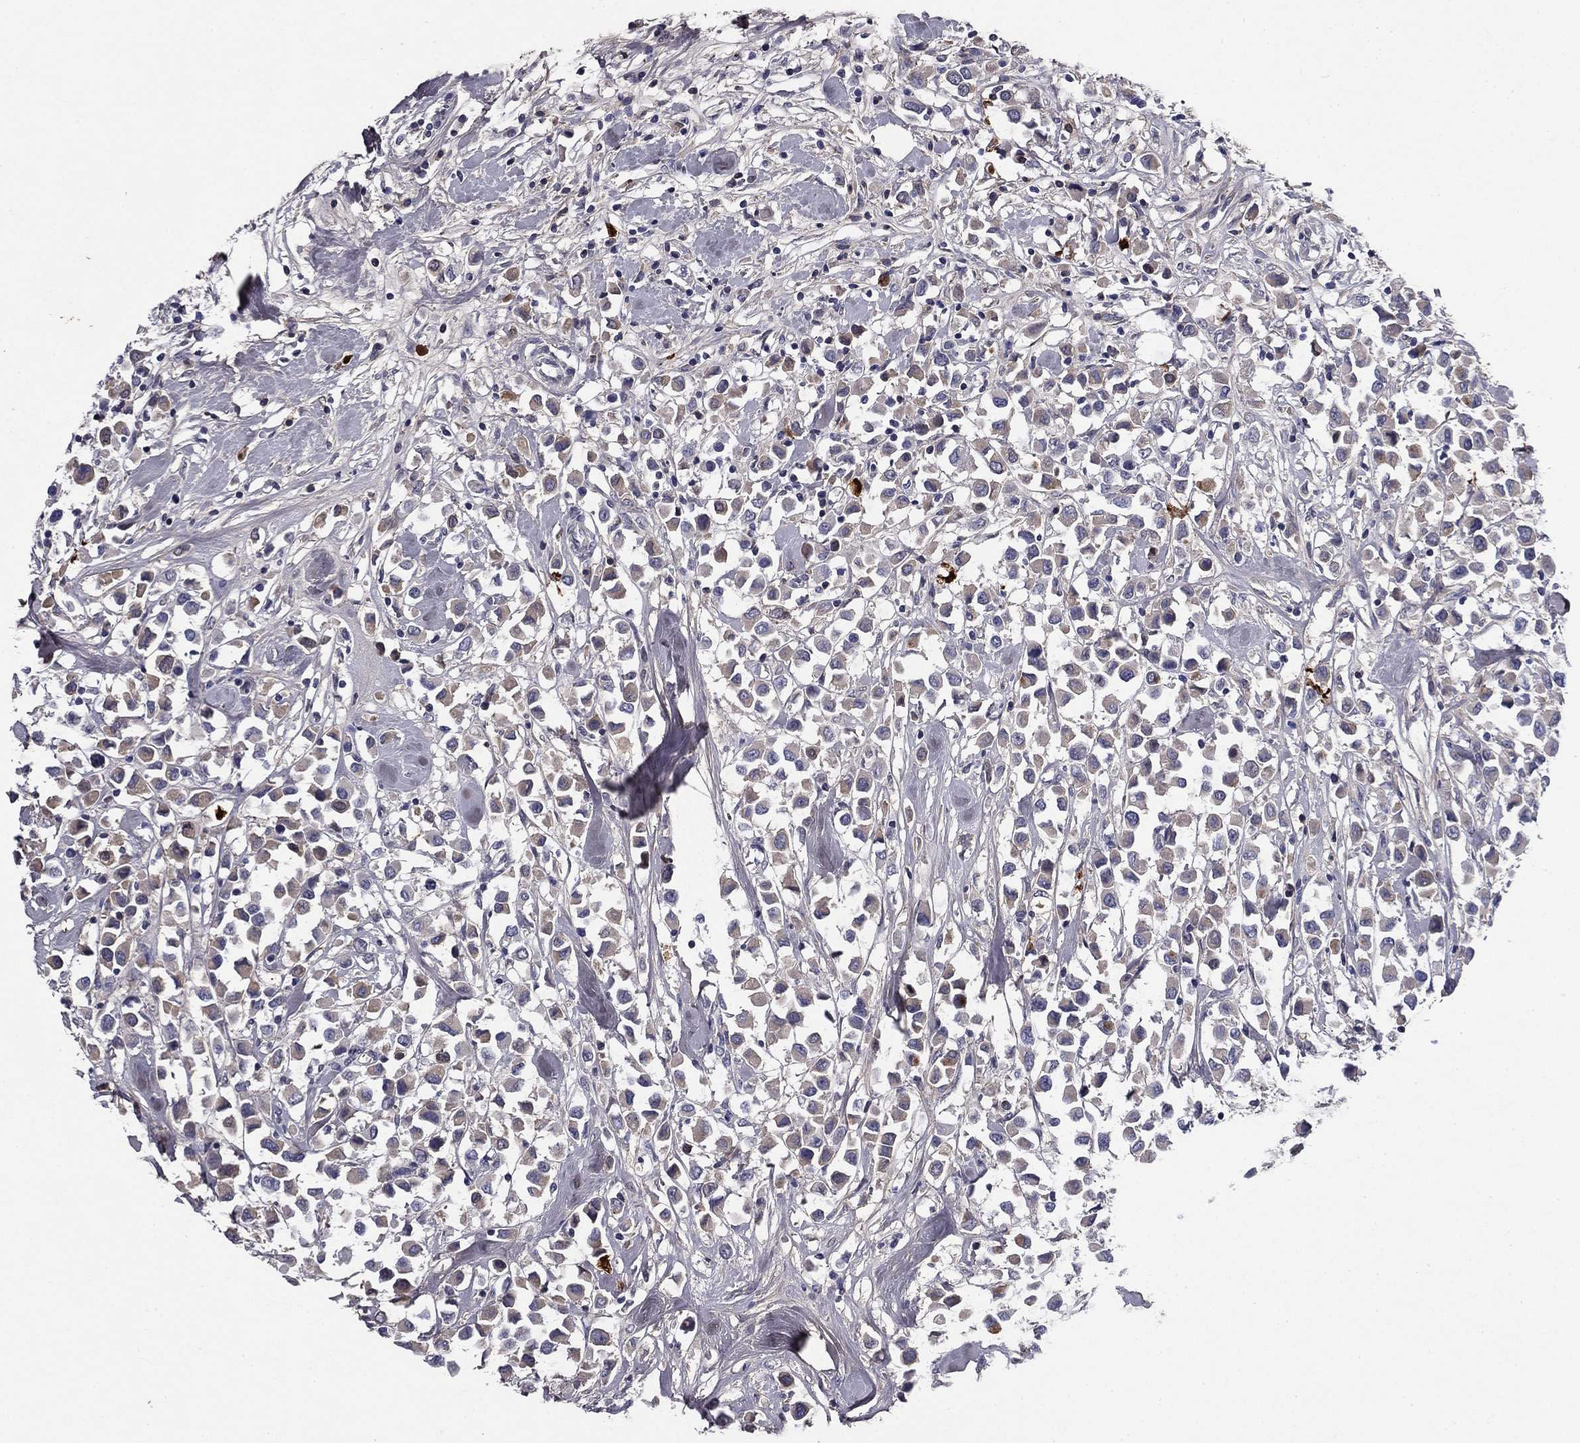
{"staining": {"intensity": "weak", "quantity": "<25%", "location": "cytoplasmic/membranous"}, "tissue": "breast cancer", "cell_type": "Tumor cells", "image_type": "cancer", "snomed": [{"axis": "morphology", "description": "Duct carcinoma"}, {"axis": "topography", "description": "Breast"}], "caption": "There is no significant staining in tumor cells of intraductal carcinoma (breast).", "gene": "COL2A1", "patient": {"sex": "female", "age": 61}}